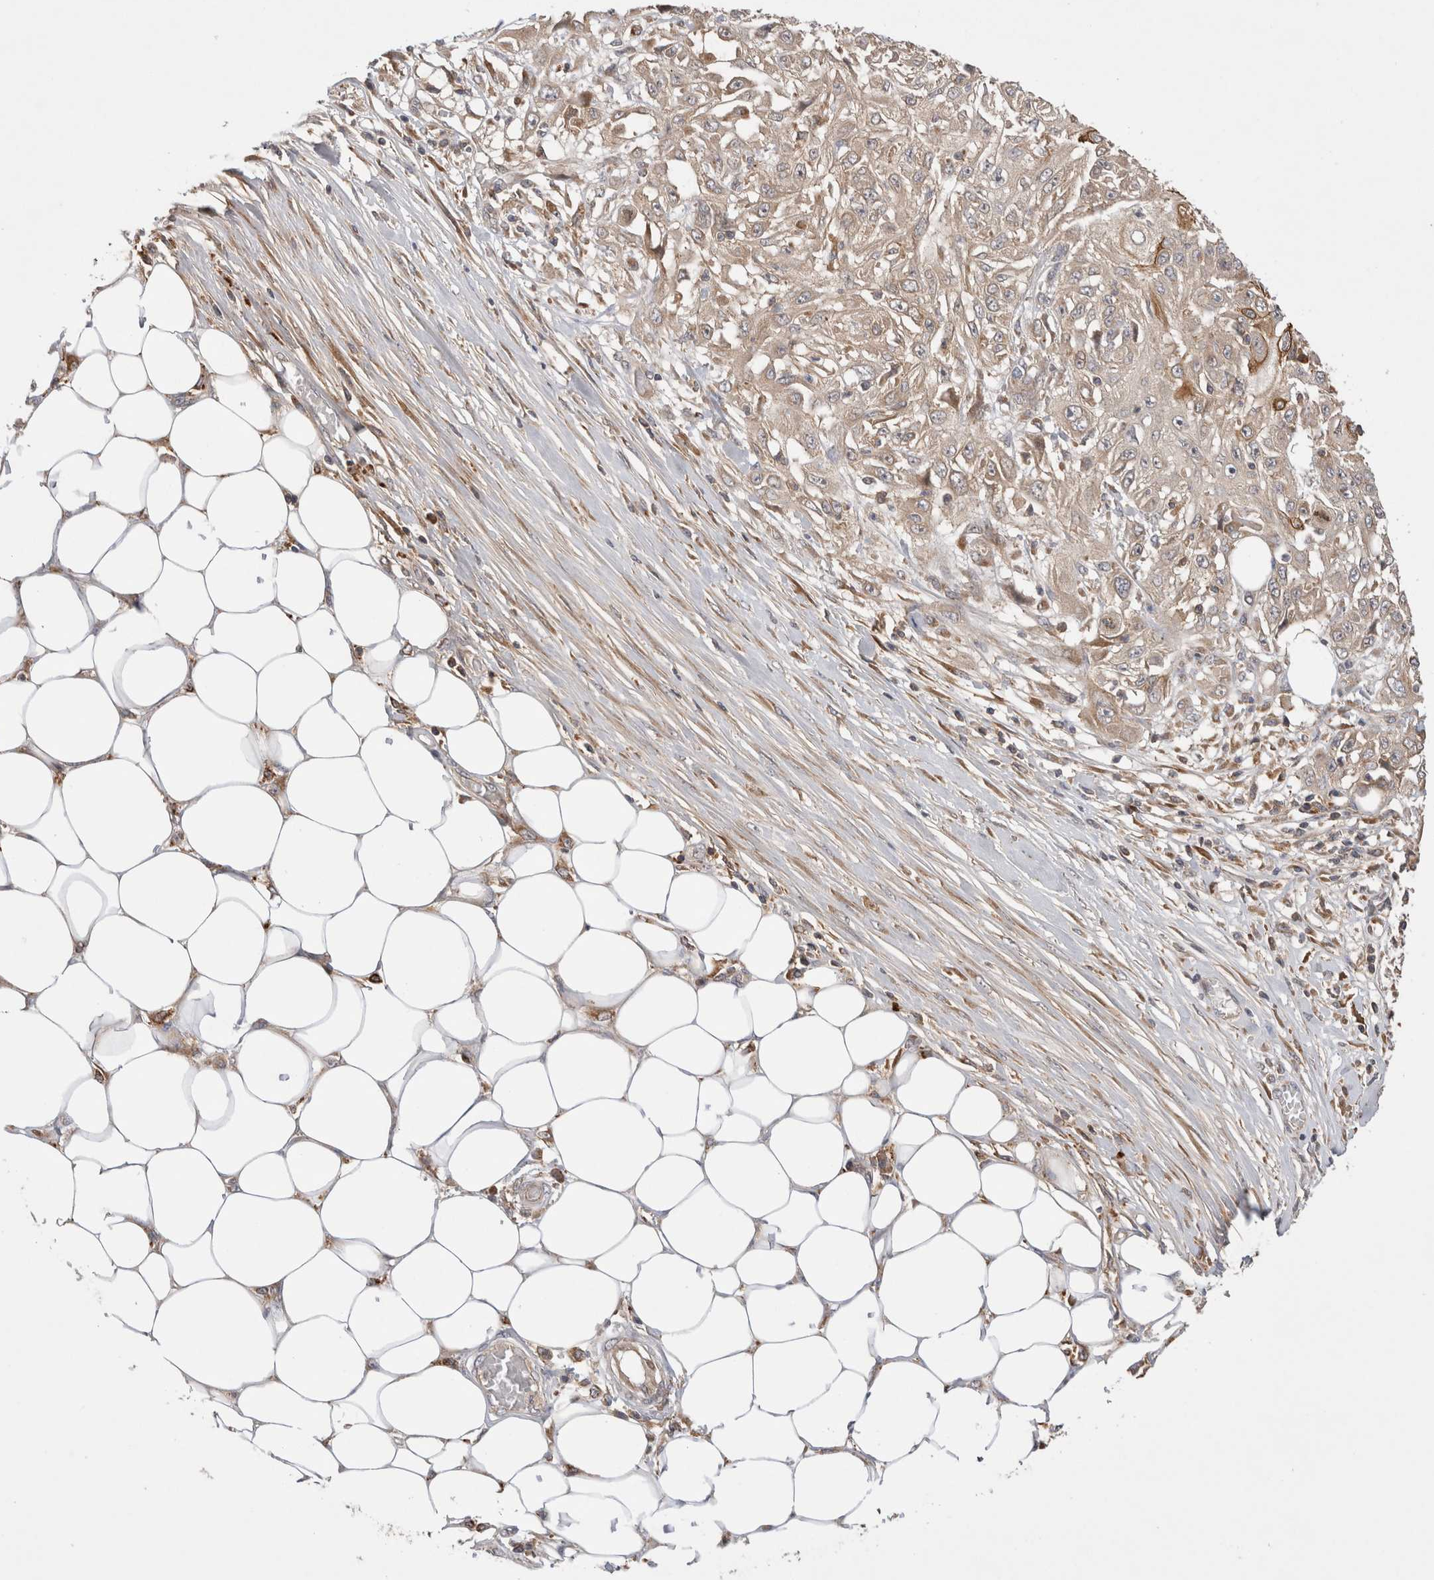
{"staining": {"intensity": "moderate", "quantity": "25%-75%", "location": "cytoplasmic/membranous"}, "tissue": "skin cancer", "cell_type": "Tumor cells", "image_type": "cancer", "snomed": [{"axis": "morphology", "description": "Squamous cell carcinoma, NOS"}, {"axis": "morphology", "description": "Squamous cell carcinoma, metastatic, NOS"}, {"axis": "topography", "description": "Skin"}, {"axis": "topography", "description": "Lymph node"}], "caption": "Human skin cancer stained with a brown dye shows moderate cytoplasmic/membranous positive staining in about 25%-75% of tumor cells.", "gene": "VPS28", "patient": {"sex": "male", "age": 75}}